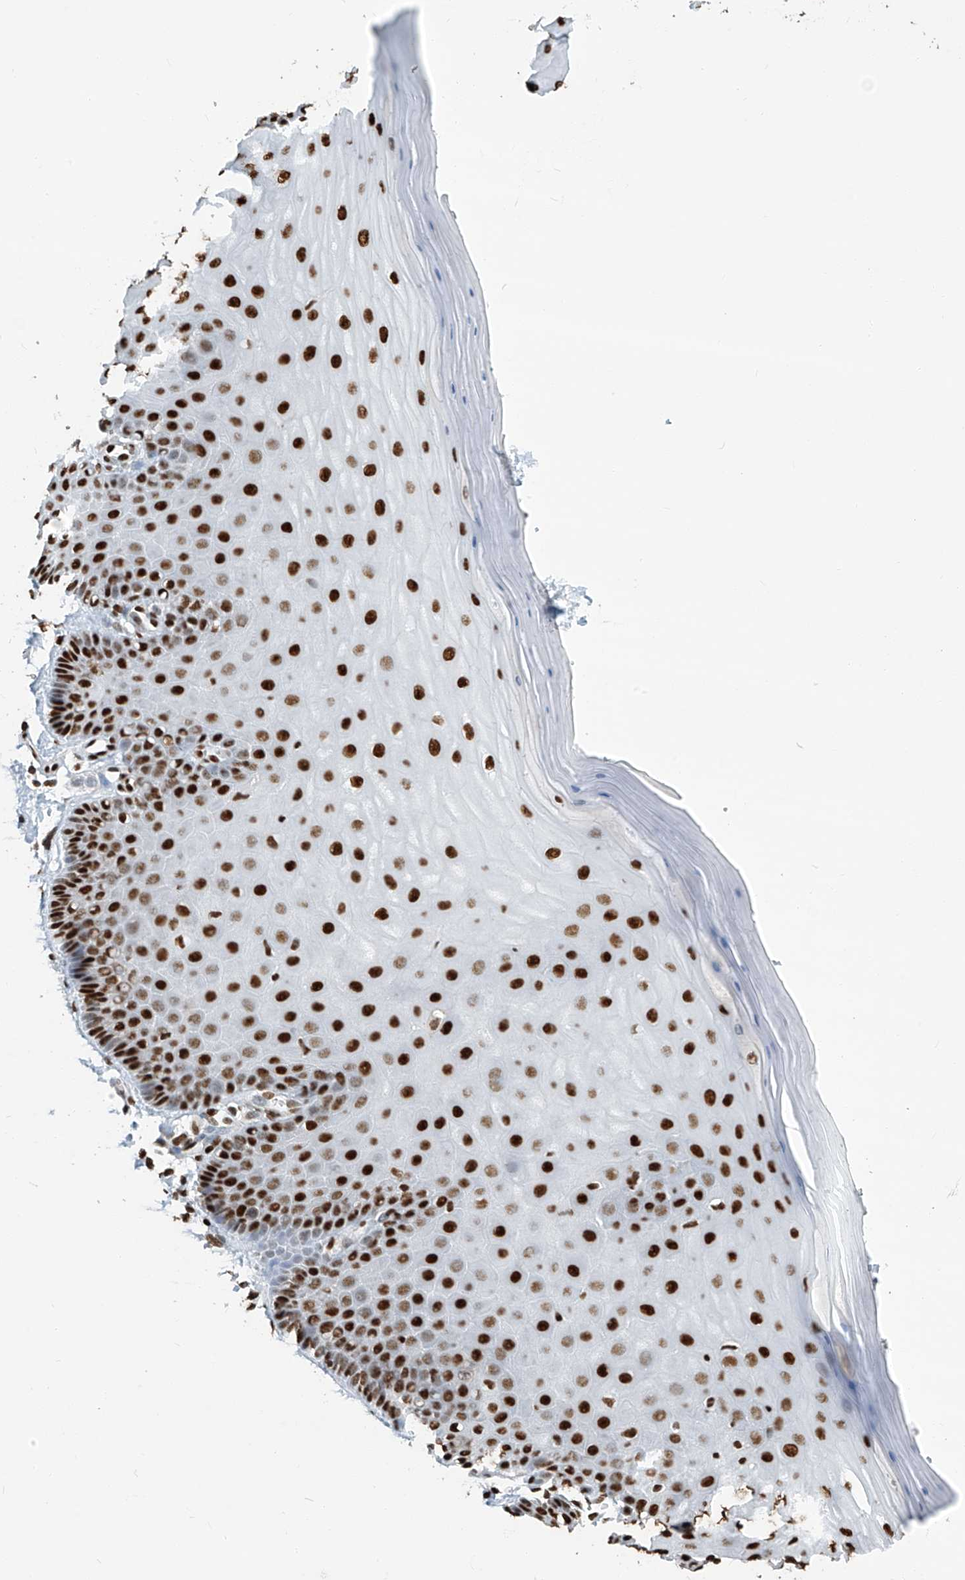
{"staining": {"intensity": "strong", "quantity": ">75%", "location": "nuclear"}, "tissue": "cervix", "cell_type": "Glandular cells", "image_type": "normal", "snomed": [{"axis": "morphology", "description": "Normal tissue, NOS"}, {"axis": "topography", "description": "Cervix"}], "caption": "Protein staining of normal cervix shows strong nuclear staining in about >75% of glandular cells. (DAB (3,3'-diaminobenzidine) IHC, brown staining for protein, blue staining for nuclei).", "gene": "ENSG00000257390", "patient": {"sex": "female", "age": 55}}